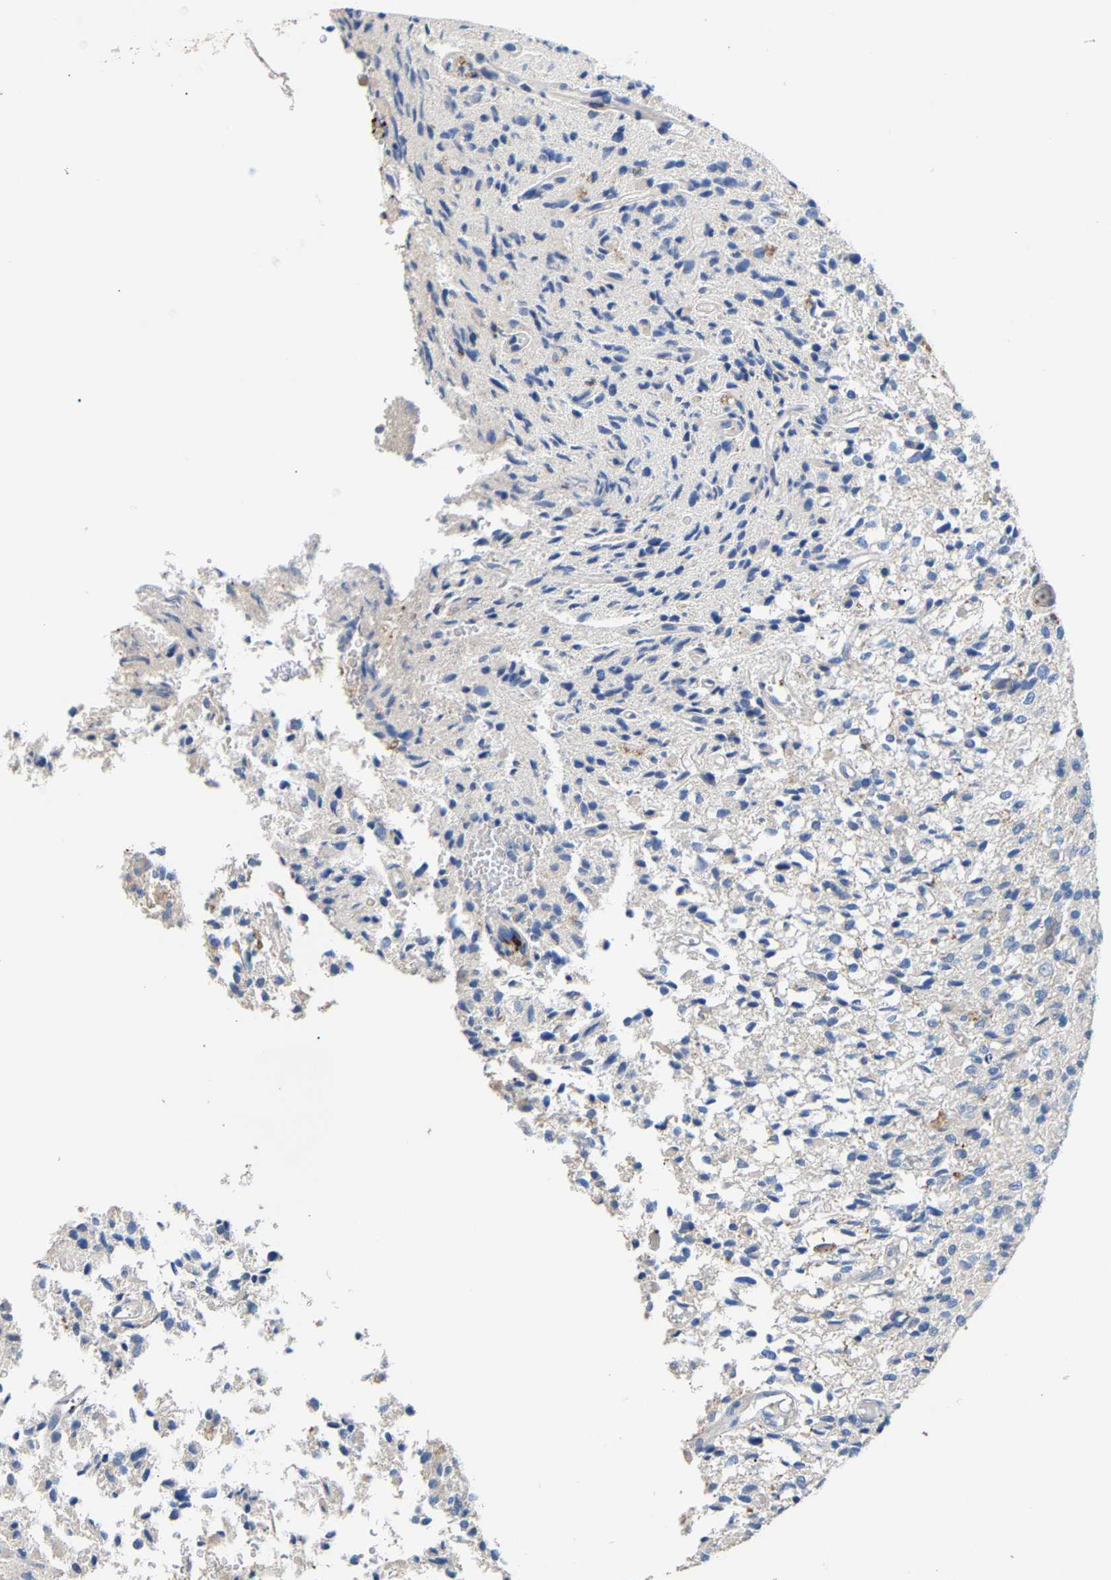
{"staining": {"intensity": "negative", "quantity": "none", "location": "none"}, "tissue": "glioma", "cell_type": "Tumor cells", "image_type": "cancer", "snomed": [{"axis": "morphology", "description": "Glioma, malignant, High grade"}, {"axis": "topography", "description": "Brain"}], "caption": "Malignant glioma (high-grade) stained for a protein using immunohistochemistry (IHC) exhibits no staining tumor cells.", "gene": "CCDC171", "patient": {"sex": "male", "age": 71}}